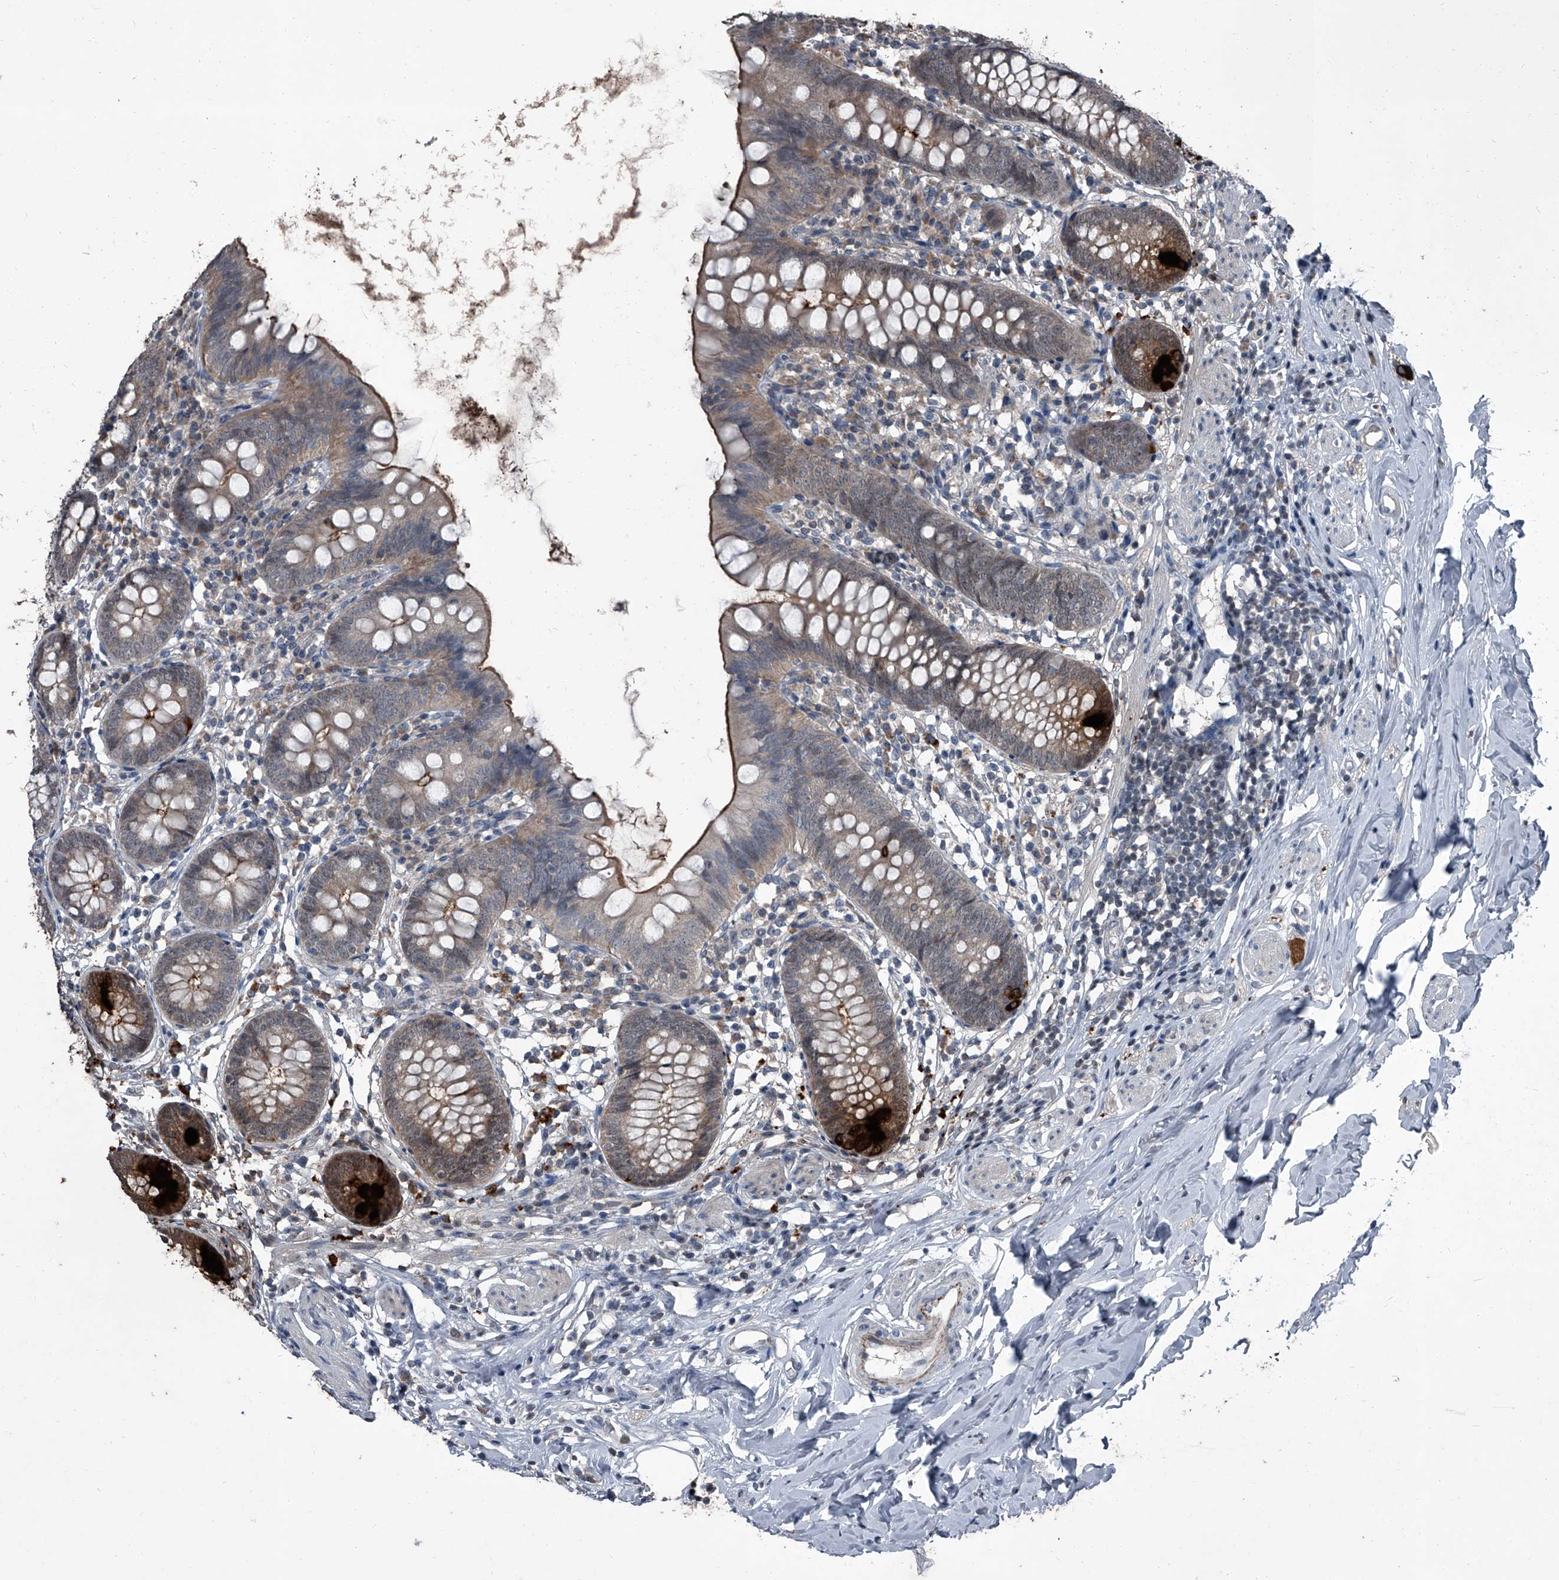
{"staining": {"intensity": "strong", "quantity": "<25%", "location": "cytoplasmic/membranous"}, "tissue": "appendix", "cell_type": "Glandular cells", "image_type": "normal", "snomed": [{"axis": "morphology", "description": "Normal tissue, NOS"}, {"axis": "topography", "description": "Appendix"}], "caption": "Immunohistochemistry (DAB (3,3'-diaminobenzidine)) staining of unremarkable appendix shows strong cytoplasmic/membranous protein staining in approximately <25% of glandular cells.", "gene": "OARD1", "patient": {"sex": "female", "age": 62}}